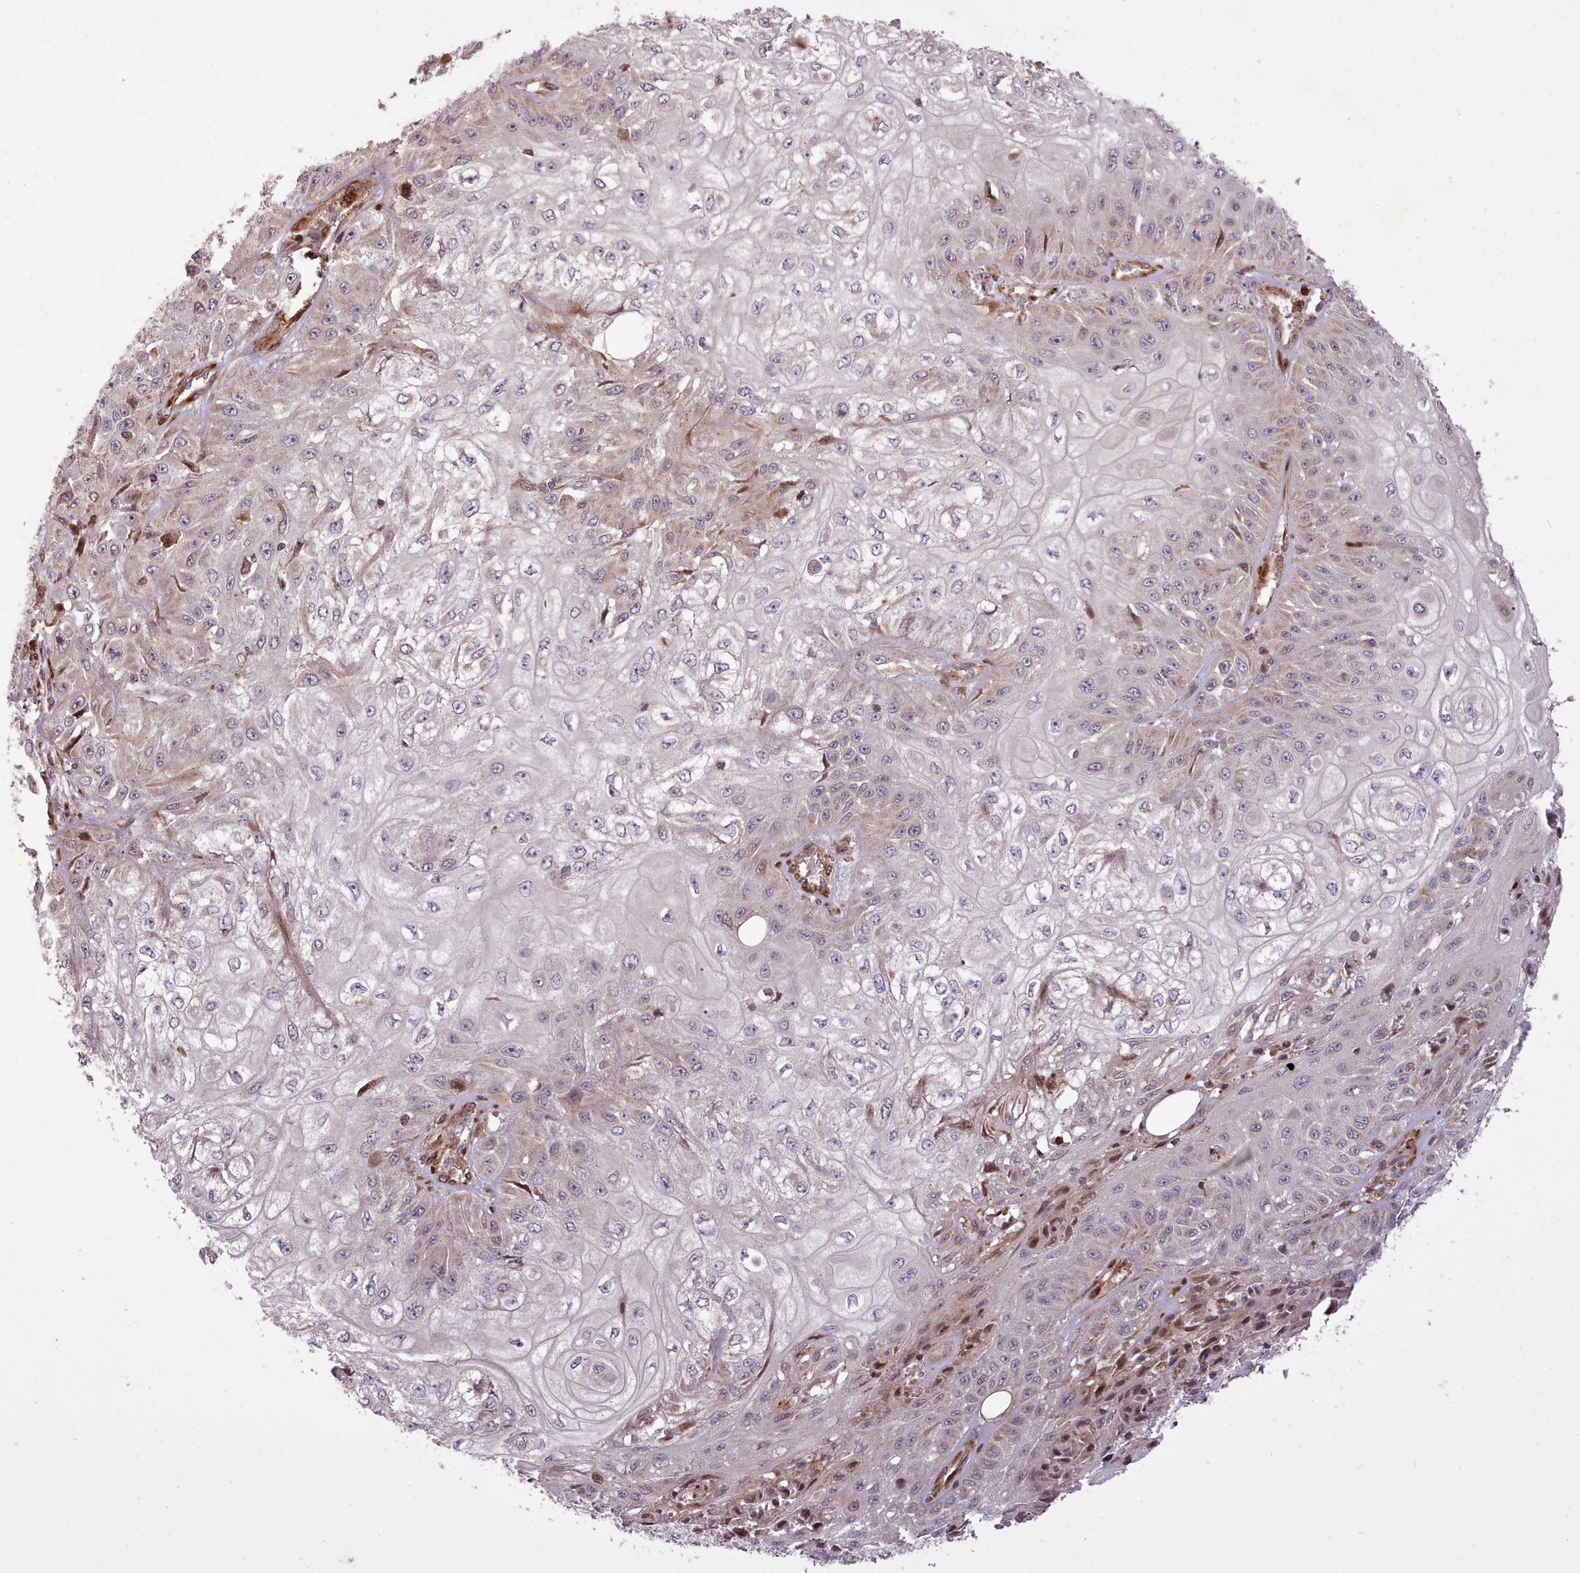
{"staining": {"intensity": "weak", "quantity": "<25%", "location": "cytoplasmic/membranous"}, "tissue": "skin cancer", "cell_type": "Tumor cells", "image_type": "cancer", "snomed": [{"axis": "morphology", "description": "Squamous cell carcinoma, NOS"}, {"axis": "morphology", "description": "Squamous cell carcinoma, metastatic, NOS"}, {"axis": "topography", "description": "Skin"}, {"axis": "topography", "description": "Lymph node"}], "caption": "Immunohistochemistry (IHC) histopathology image of neoplastic tissue: human skin cancer (metastatic squamous cell carcinoma) stained with DAB (3,3'-diaminobenzidine) reveals no significant protein staining in tumor cells.", "gene": "NLRP7", "patient": {"sex": "male", "age": 75}}